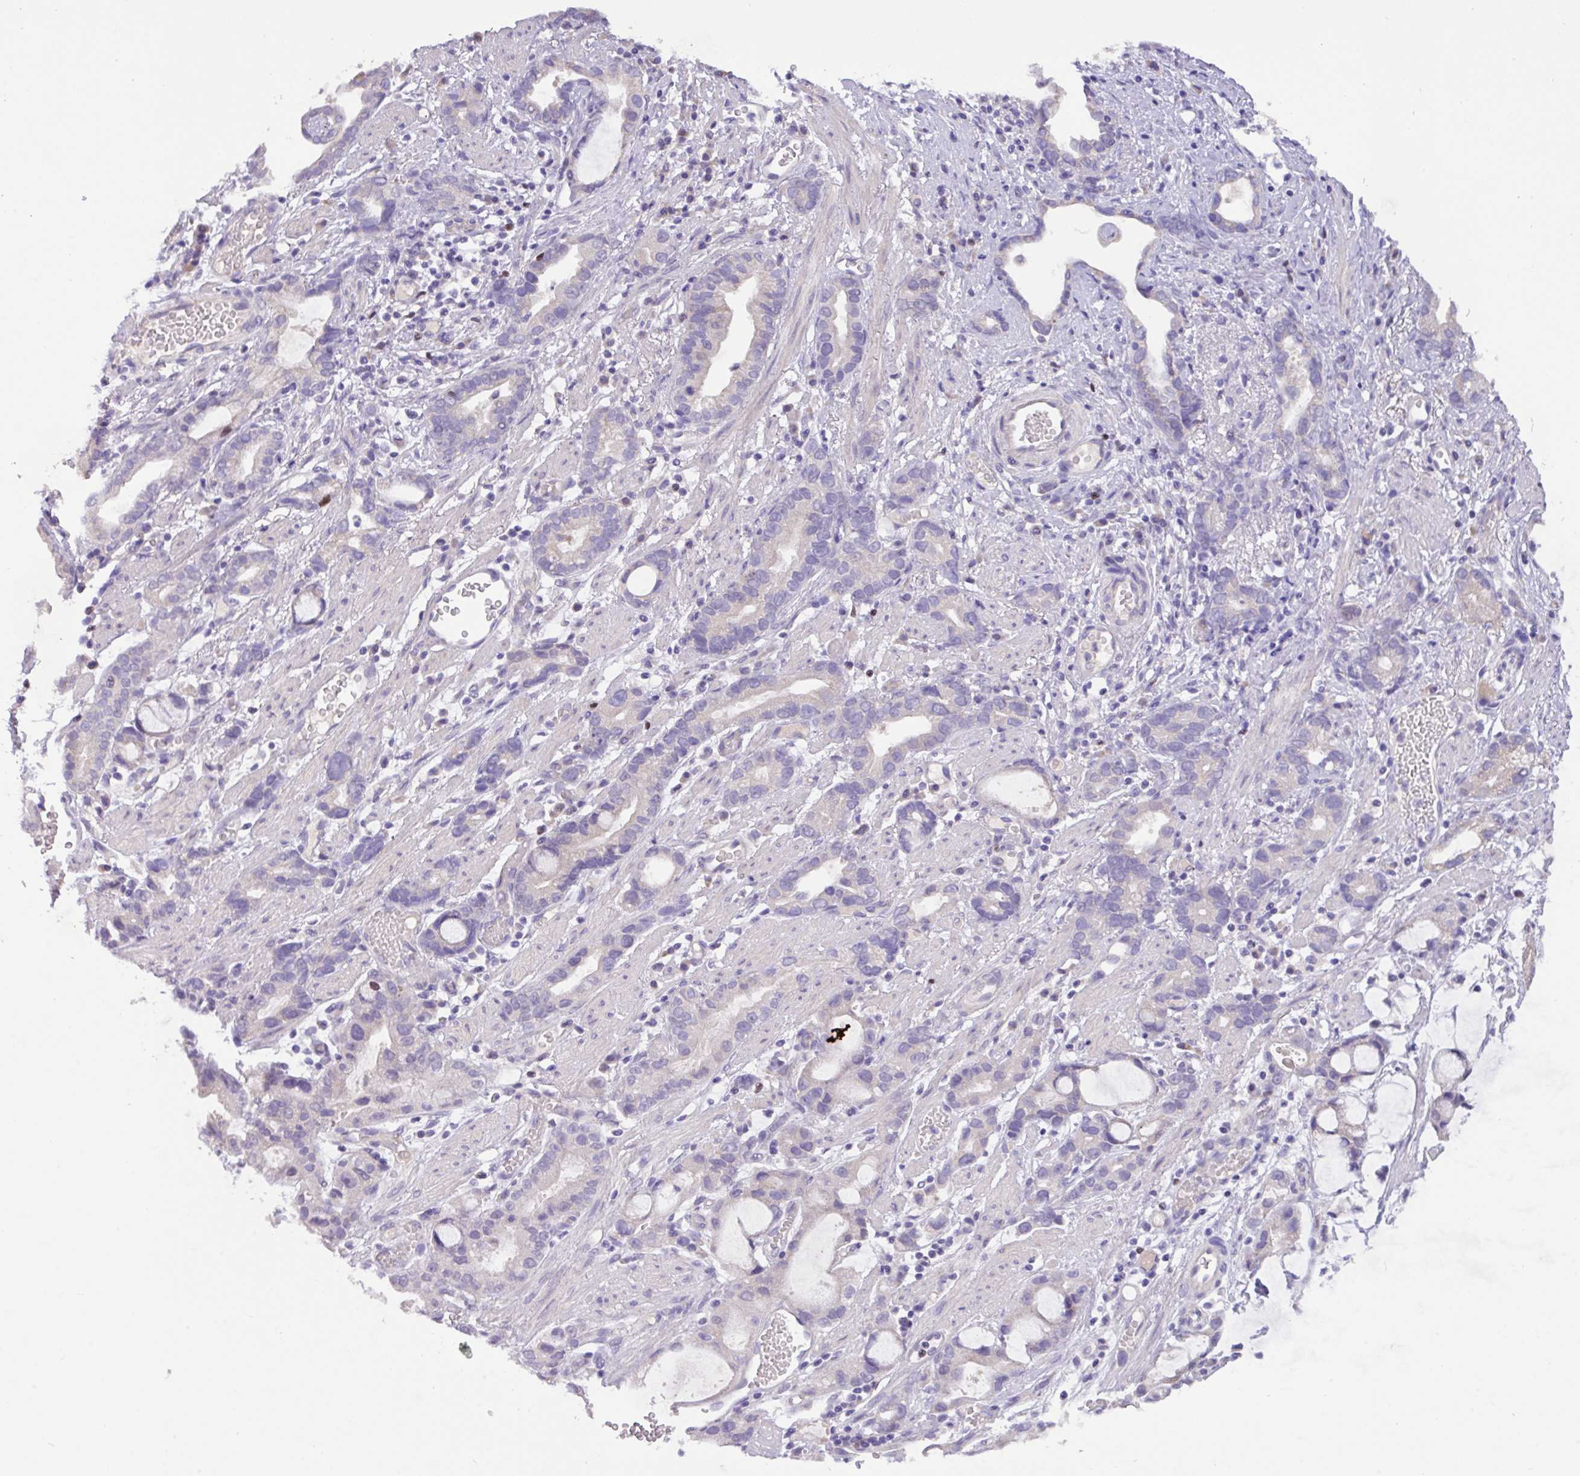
{"staining": {"intensity": "negative", "quantity": "none", "location": "none"}, "tissue": "stomach cancer", "cell_type": "Tumor cells", "image_type": "cancer", "snomed": [{"axis": "morphology", "description": "Adenocarcinoma, NOS"}, {"axis": "topography", "description": "Stomach"}], "caption": "Human stomach adenocarcinoma stained for a protein using immunohistochemistry reveals no positivity in tumor cells.", "gene": "PAX8", "patient": {"sex": "male", "age": 55}}